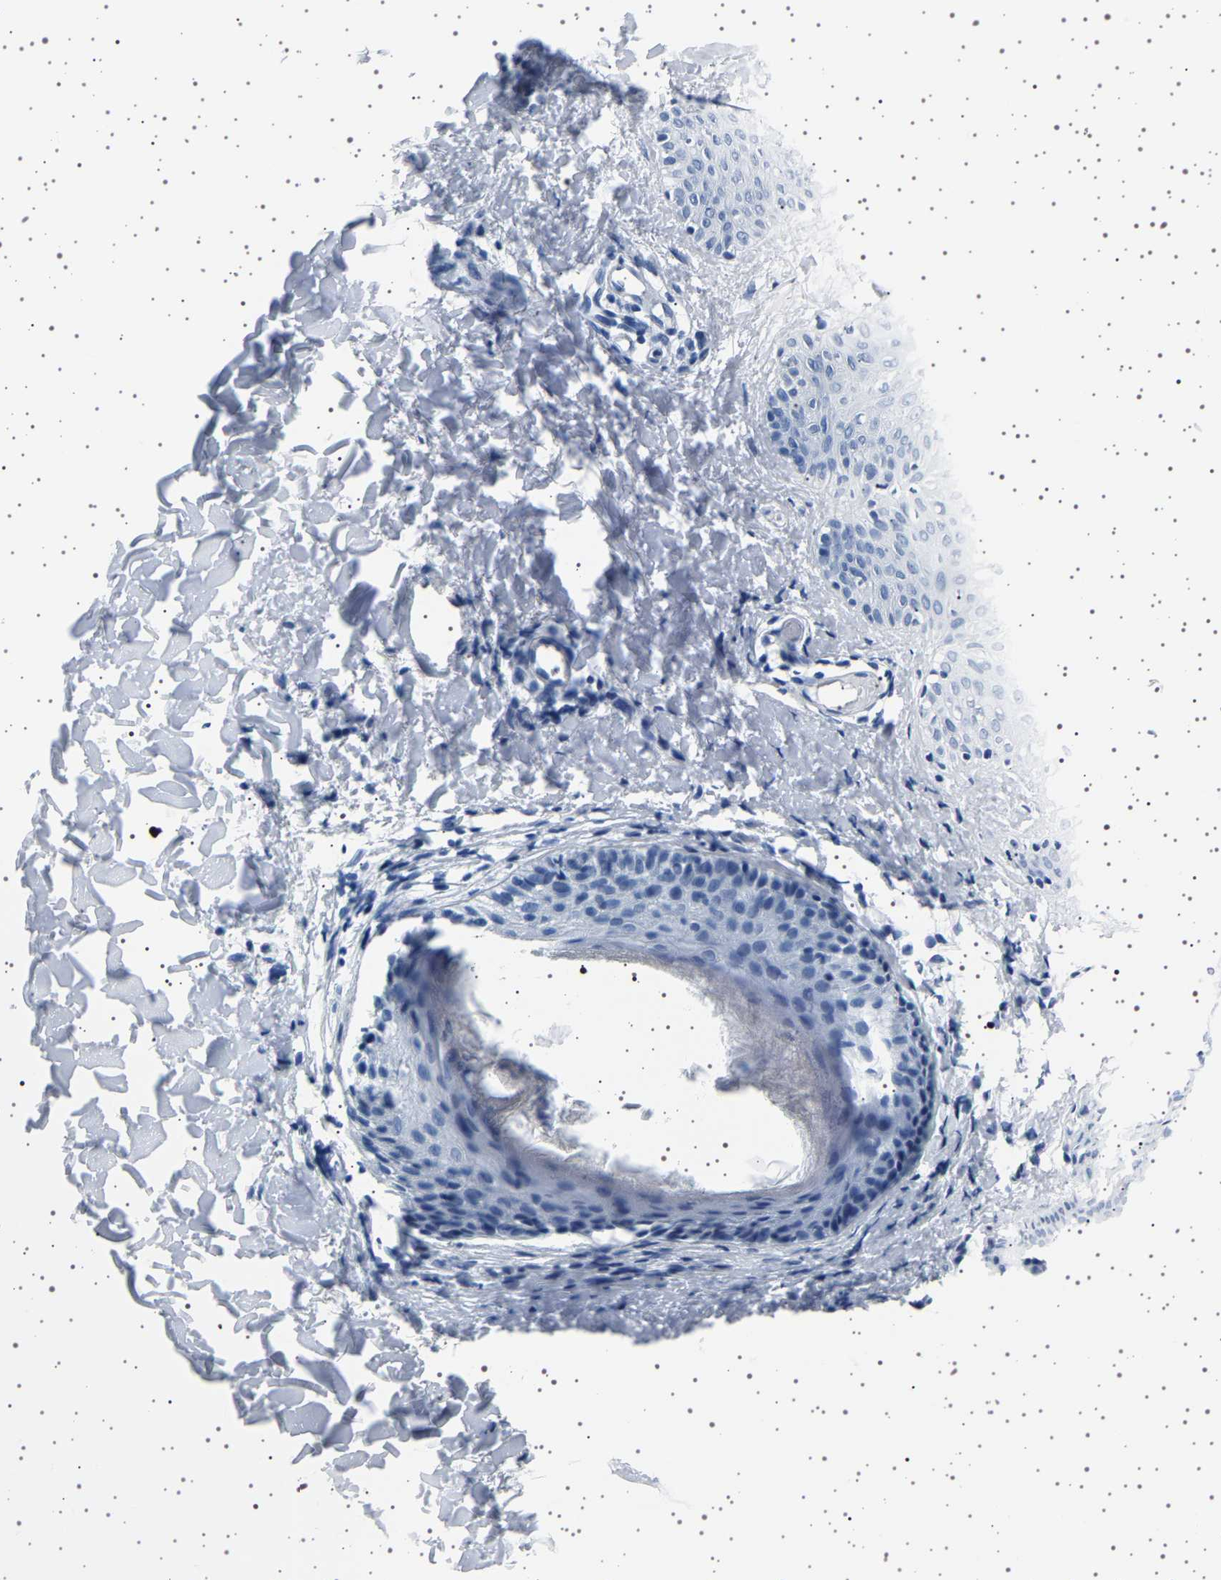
{"staining": {"intensity": "negative", "quantity": "none", "location": "none"}, "tissue": "skin", "cell_type": "Fibroblasts", "image_type": "normal", "snomed": [{"axis": "morphology", "description": "Normal tissue, NOS"}, {"axis": "topography", "description": "Skin"}], "caption": "A high-resolution image shows immunohistochemistry (IHC) staining of normal skin, which shows no significant positivity in fibroblasts. (Stains: DAB immunohistochemistry (IHC) with hematoxylin counter stain, Microscopy: brightfield microscopy at high magnification).", "gene": "TFF3", "patient": {"sex": "male", "age": 16}}